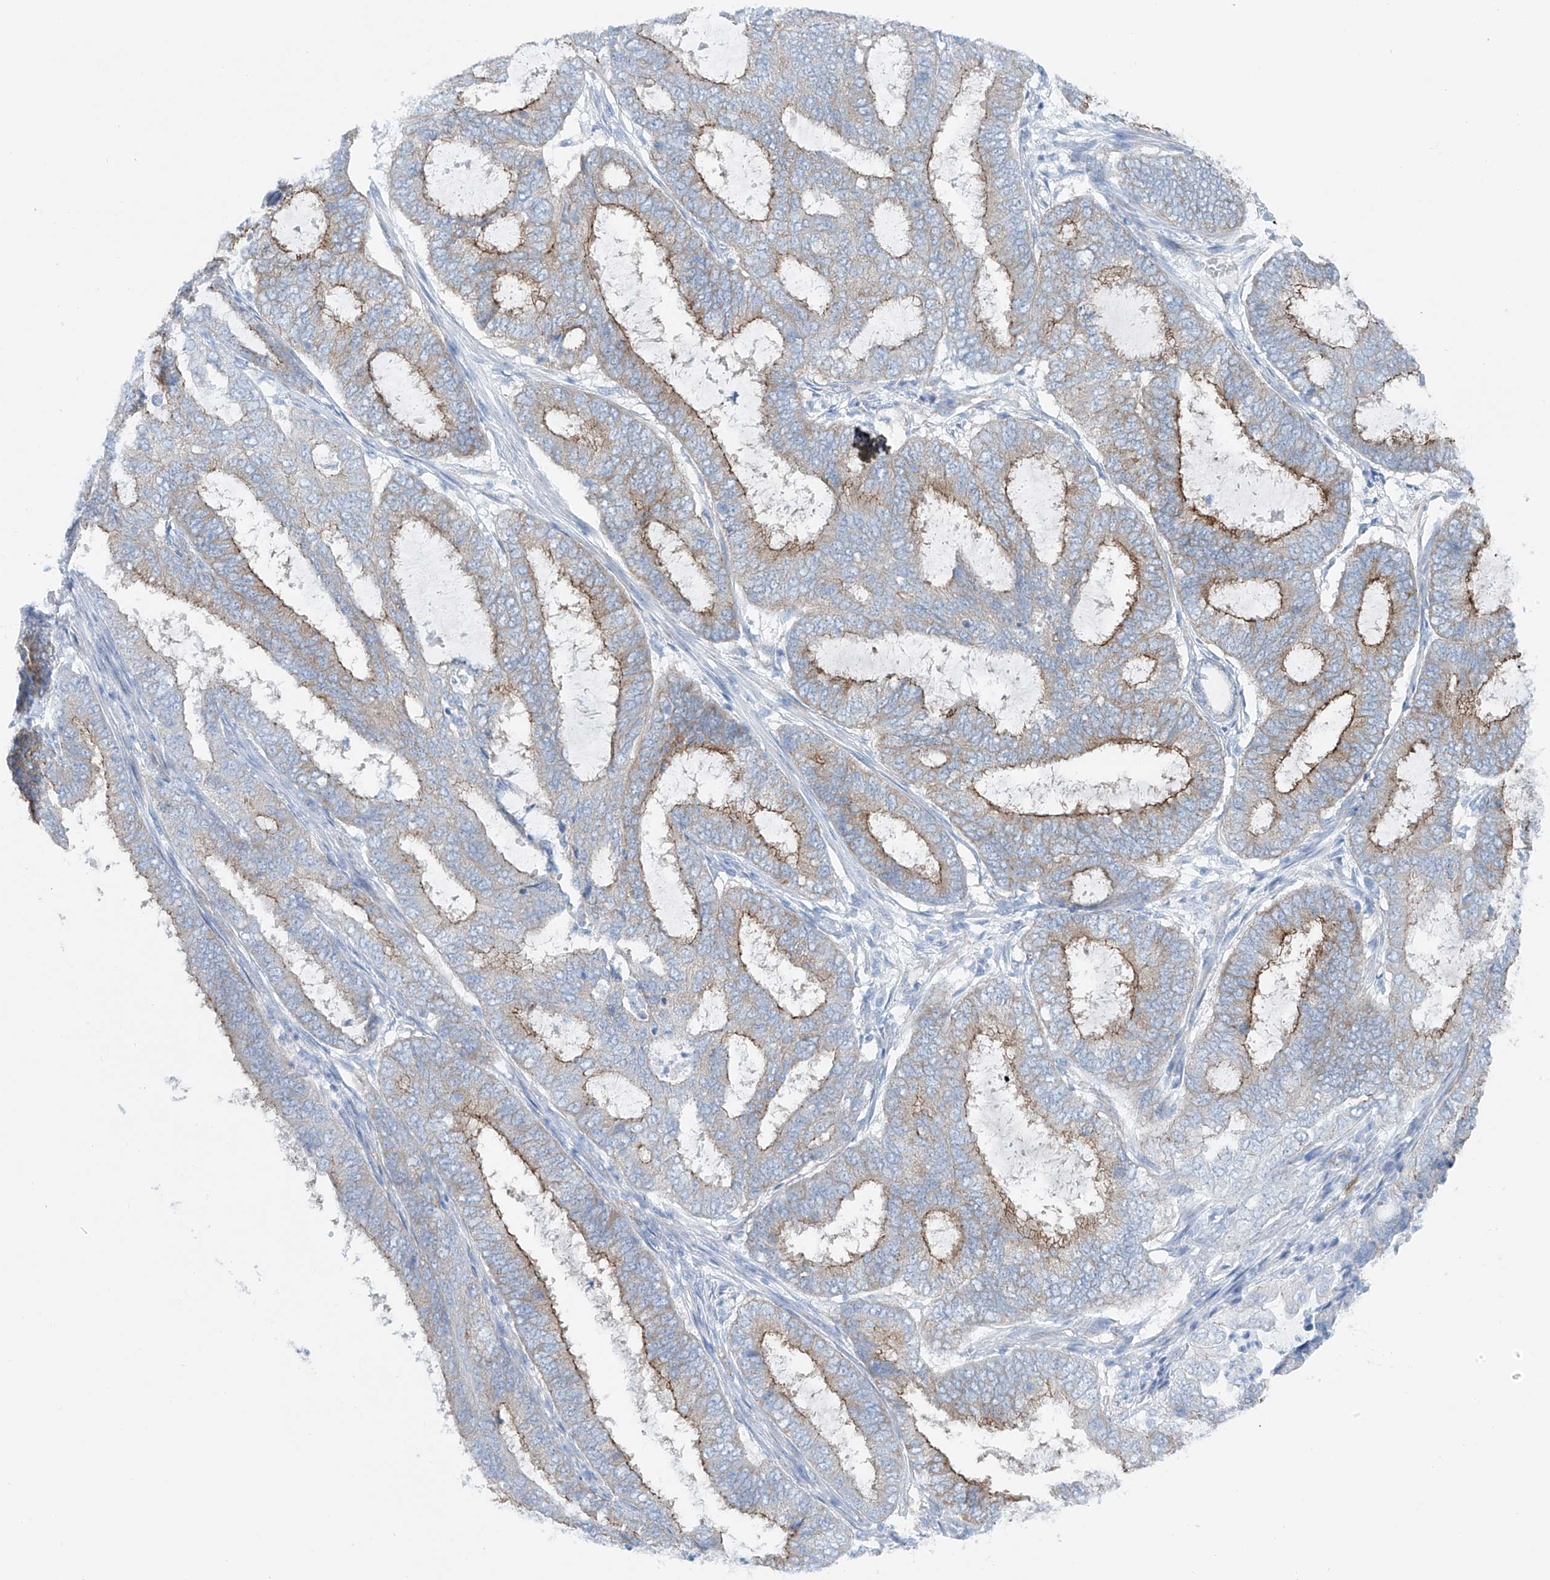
{"staining": {"intensity": "moderate", "quantity": "25%-75%", "location": "cytoplasmic/membranous"}, "tissue": "endometrial cancer", "cell_type": "Tumor cells", "image_type": "cancer", "snomed": [{"axis": "morphology", "description": "Adenocarcinoma, NOS"}, {"axis": "topography", "description": "Endometrium"}], "caption": "Human endometrial cancer (adenocarcinoma) stained with a protein marker exhibits moderate staining in tumor cells.", "gene": "MAGI1", "patient": {"sex": "female", "age": 51}}